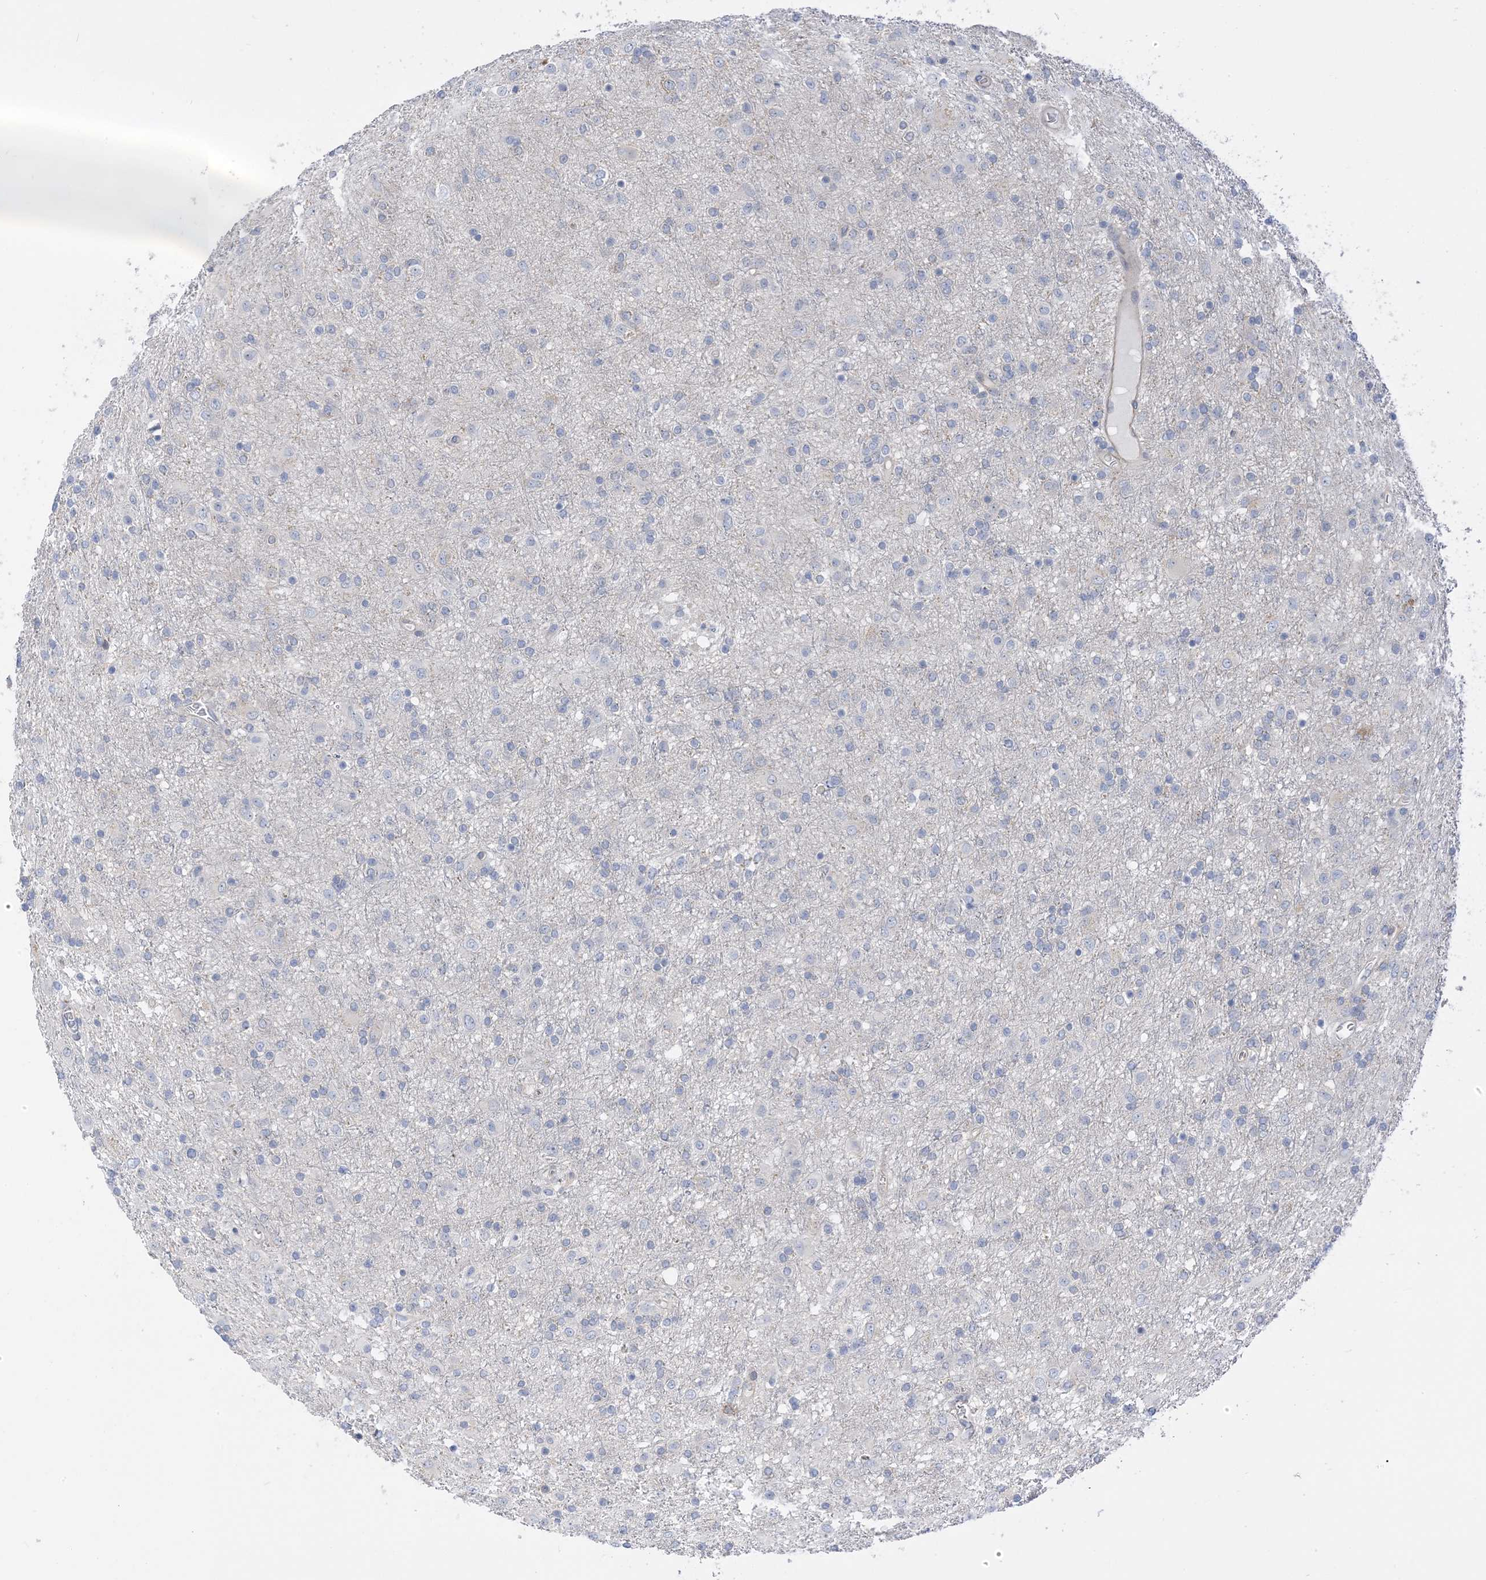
{"staining": {"intensity": "negative", "quantity": "none", "location": "none"}, "tissue": "glioma", "cell_type": "Tumor cells", "image_type": "cancer", "snomed": [{"axis": "morphology", "description": "Glioma, malignant, Low grade"}, {"axis": "topography", "description": "Brain"}], "caption": "Immunohistochemical staining of glioma demonstrates no significant positivity in tumor cells.", "gene": "IL36B", "patient": {"sex": "male", "age": 65}}